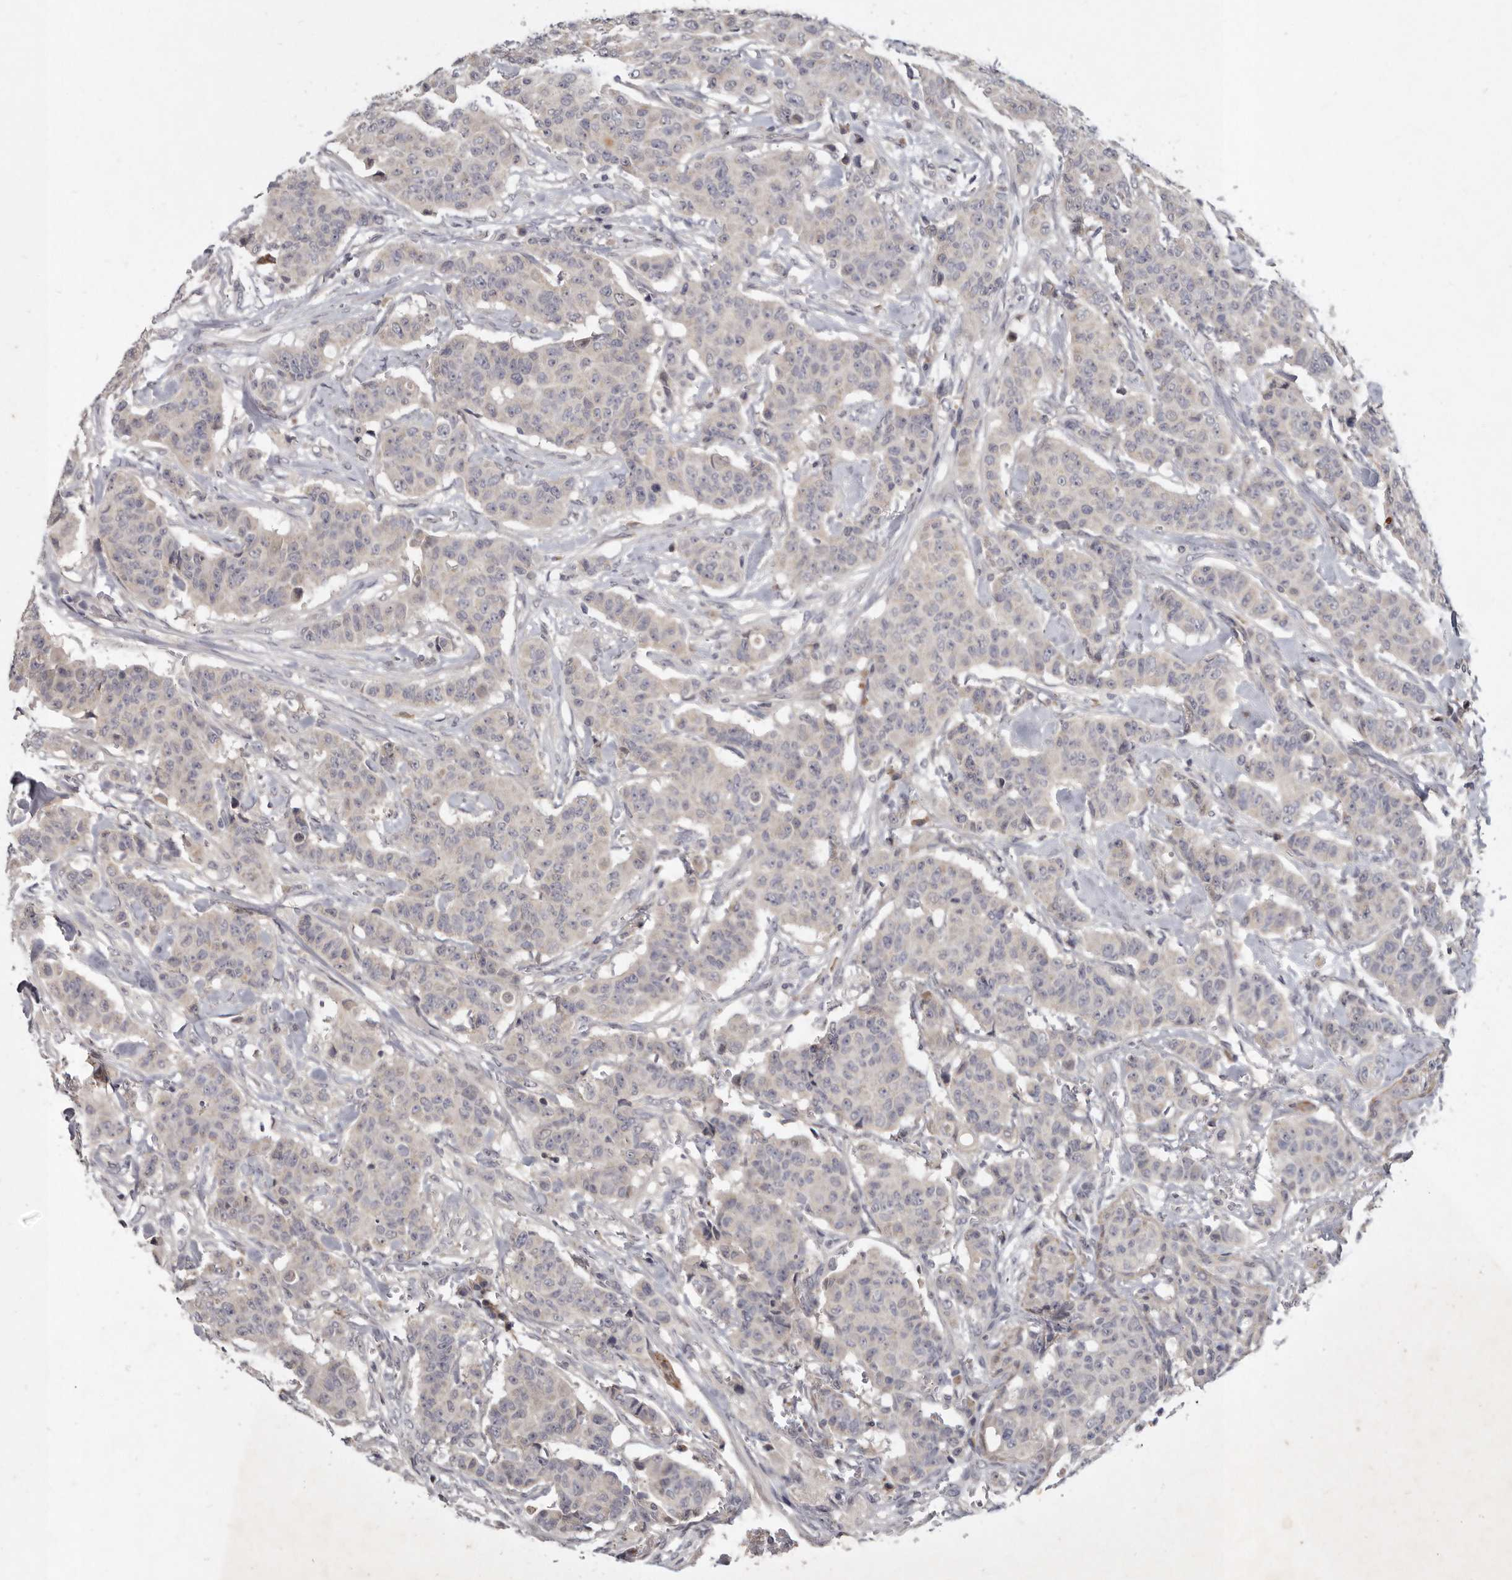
{"staining": {"intensity": "negative", "quantity": "none", "location": "none"}, "tissue": "breast cancer", "cell_type": "Tumor cells", "image_type": "cancer", "snomed": [{"axis": "morphology", "description": "Normal tissue, NOS"}, {"axis": "morphology", "description": "Duct carcinoma"}, {"axis": "topography", "description": "Breast"}], "caption": "Immunohistochemical staining of human breast cancer (invasive ductal carcinoma) displays no significant positivity in tumor cells.", "gene": "SLC22A1", "patient": {"sex": "female", "age": 40}}